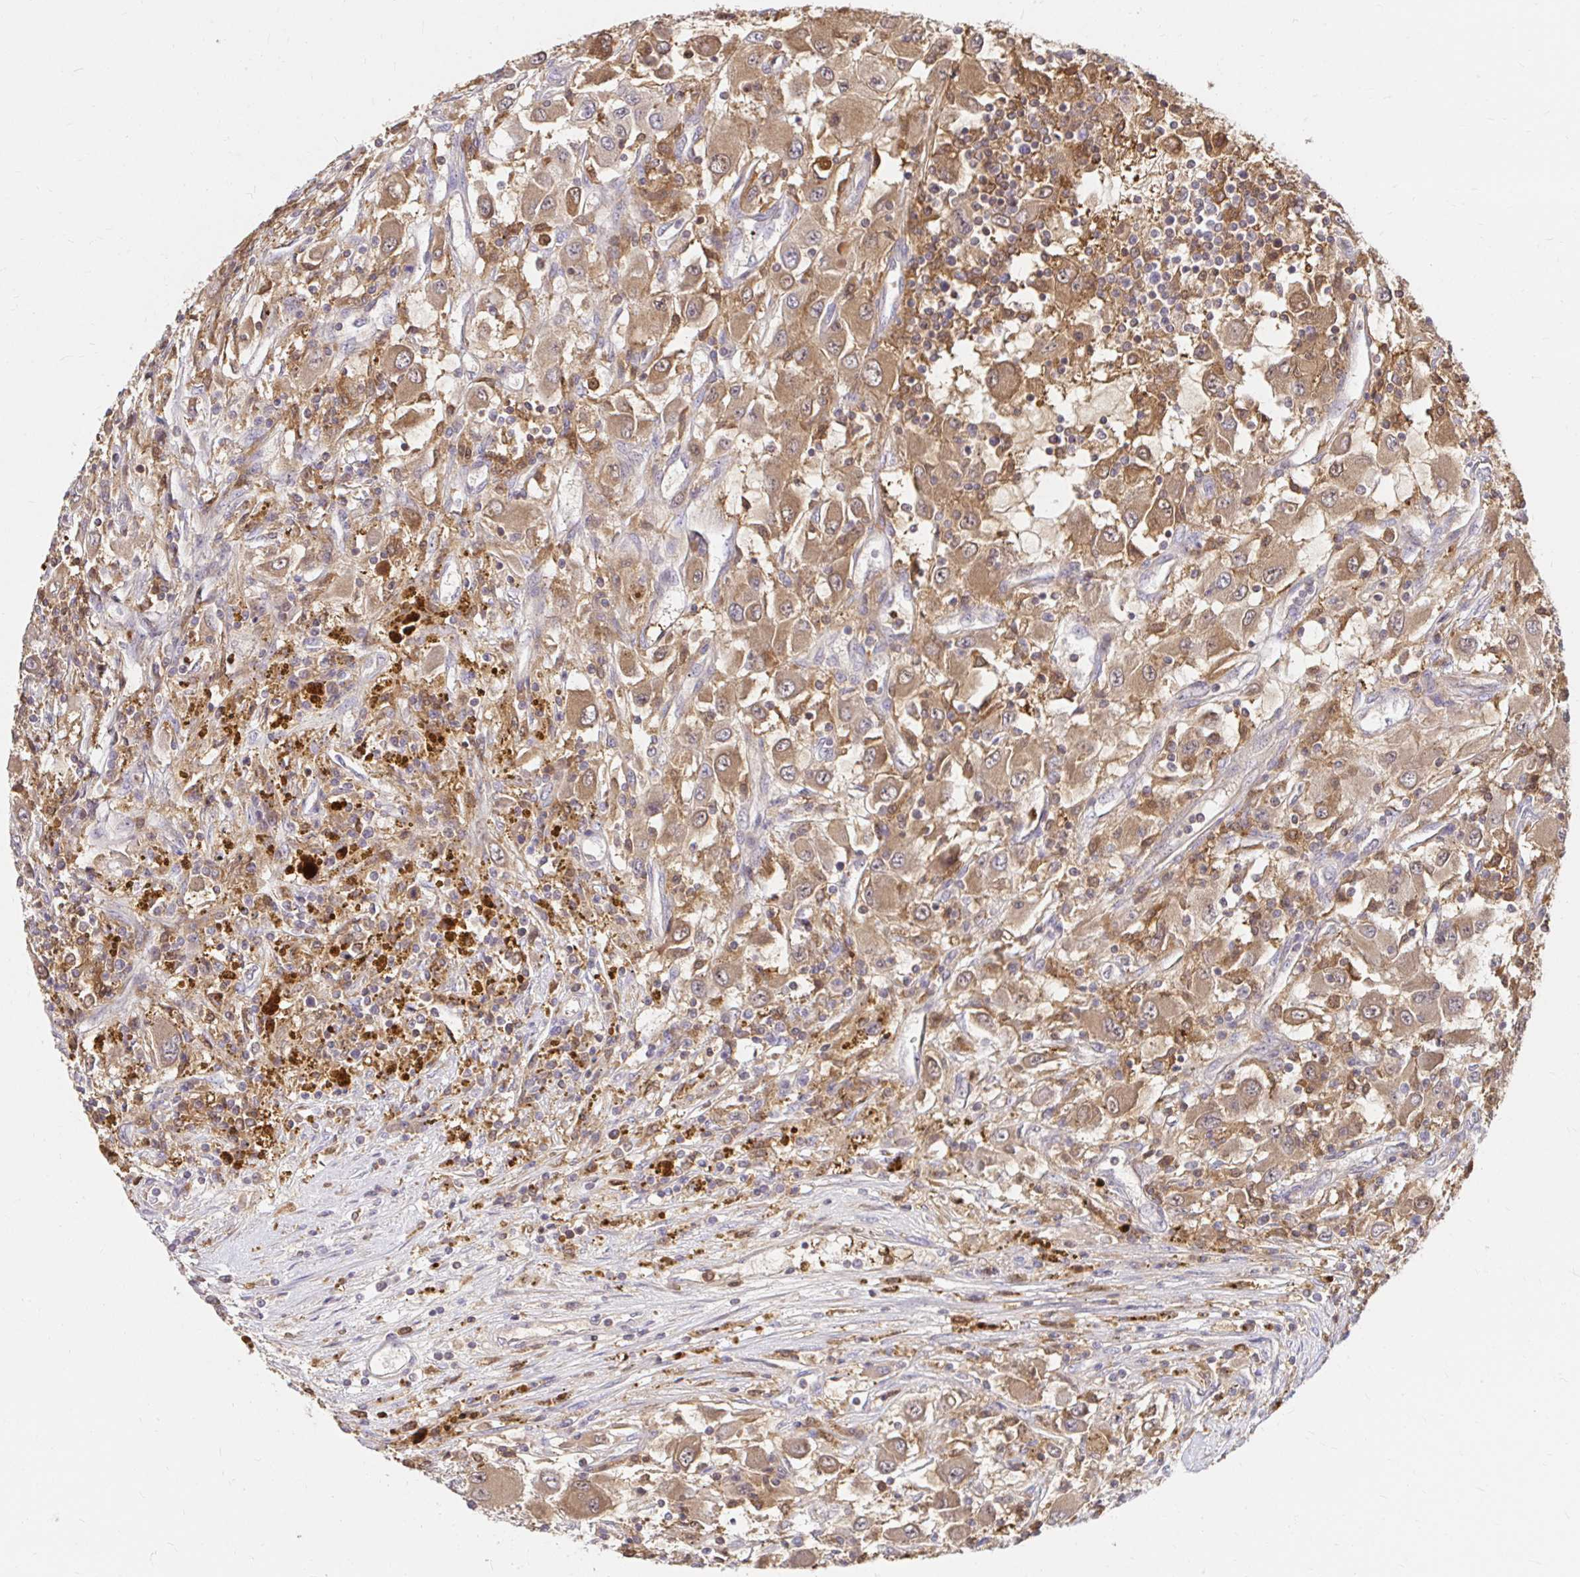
{"staining": {"intensity": "moderate", "quantity": ">75%", "location": "cytoplasmic/membranous"}, "tissue": "renal cancer", "cell_type": "Tumor cells", "image_type": "cancer", "snomed": [{"axis": "morphology", "description": "Adenocarcinoma, NOS"}, {"axis": "topography", "description": "Kidney"}], "caption": "Protein analysis of renal adenocarcinoma tissue exhibits moderate cytoplasmic/membranous positivity in about >75% of tumor cells. The protein of interest is stained brown, and the nuclei are stained in blue (DAB (3,3'-diaminobenzidine) IHC with brightfield microscopy, high magnification).", "gene": "PYCARD", "patient": {"sex": "female", "age": 67}}